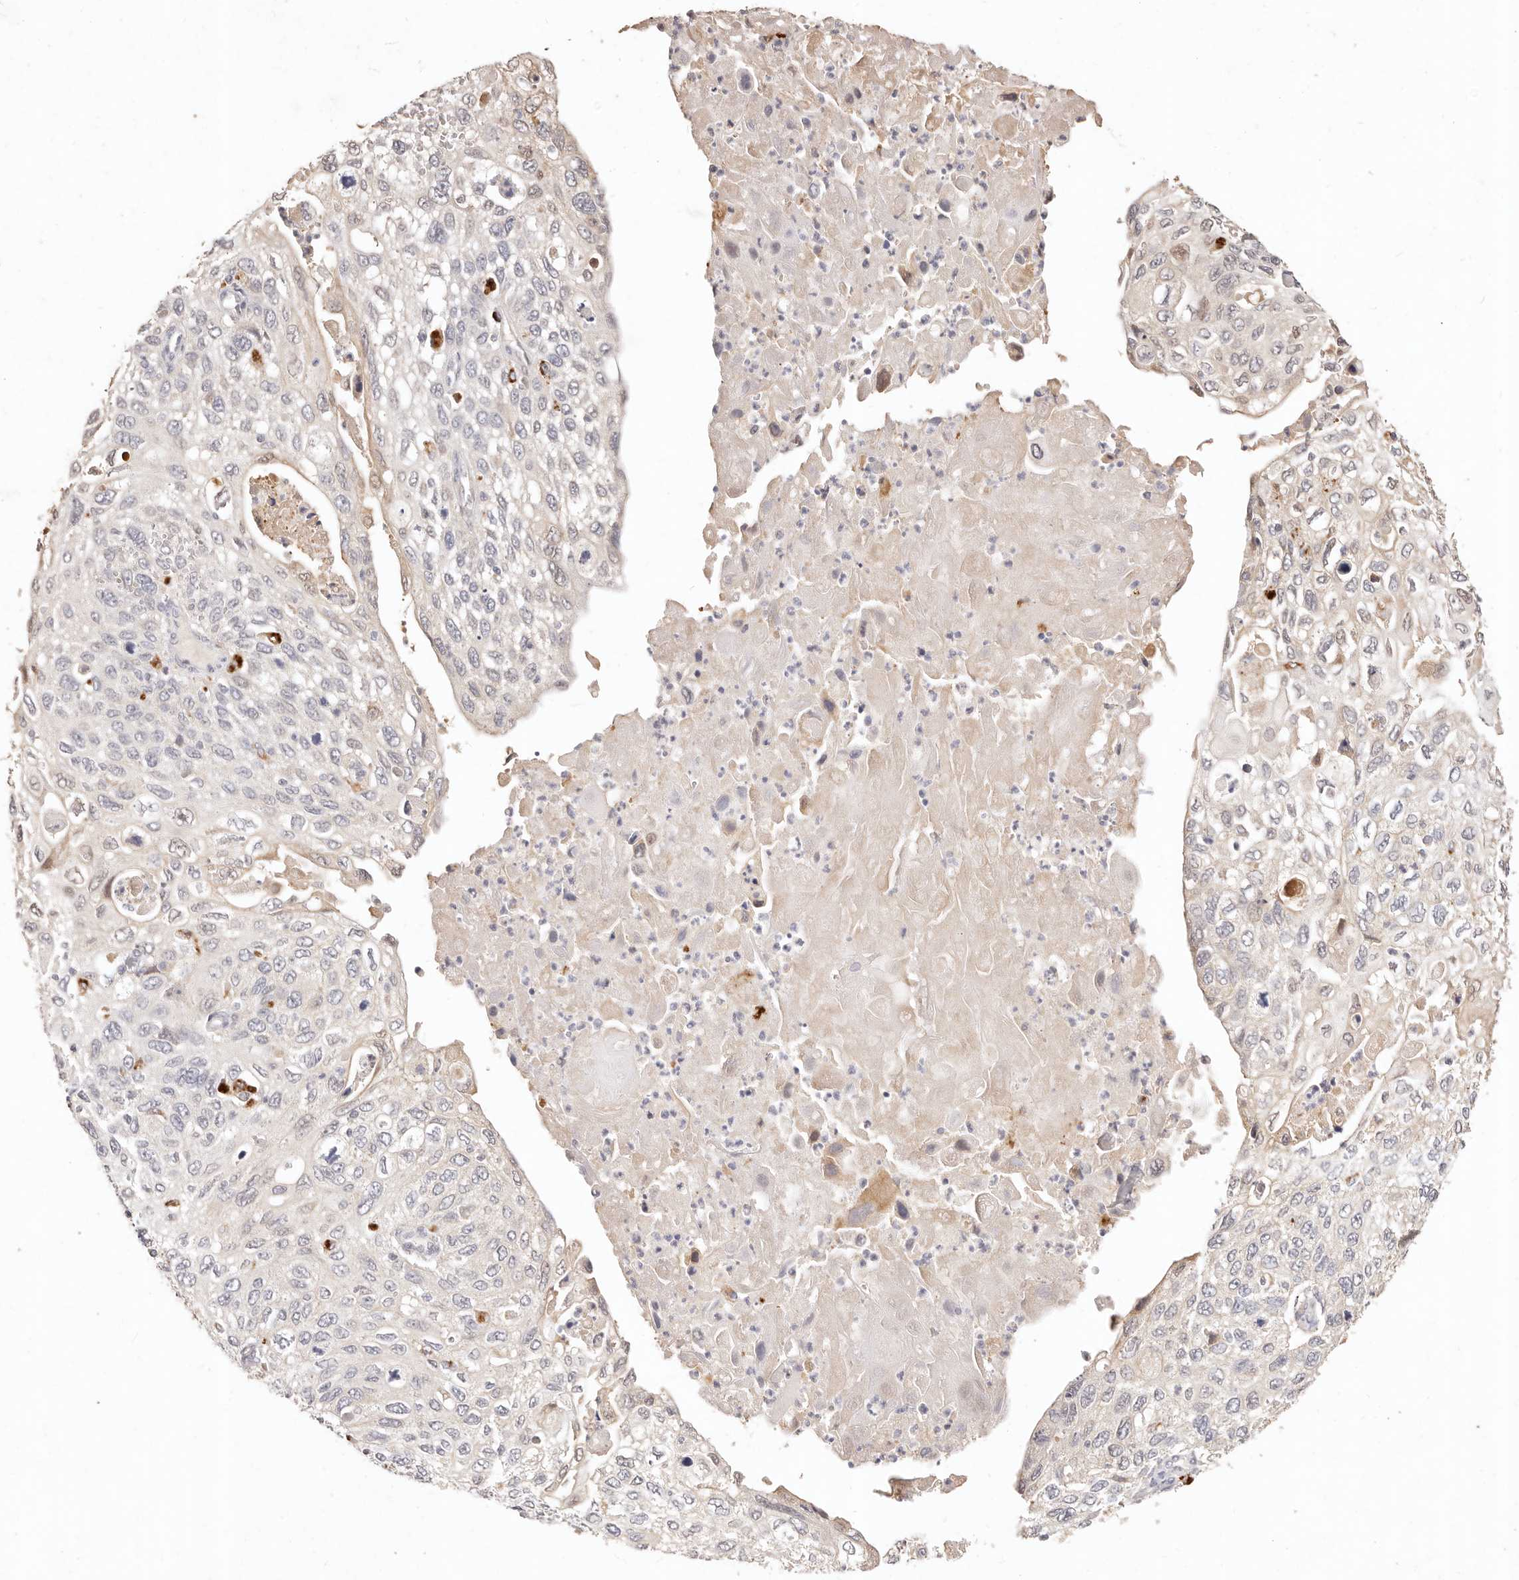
{"staining": {"intensity": "negative", "quantity": "none", "location": "none"}, "tissue": "cervical cancer", "cell_type": "Tumor cells", "image_type": "cancer", "snomed": [{"axis": "morphology", "description": "Squamous cell carcinoma, NOS"}, {"axis": "topography", "description": "Cervix"}], "caption": "Protein analysis of cervical squamous cell carcinoma shows no significant expression in tumor cells.", "gene": "KIF9", "patient": {"sex": "female", "age": 70}}